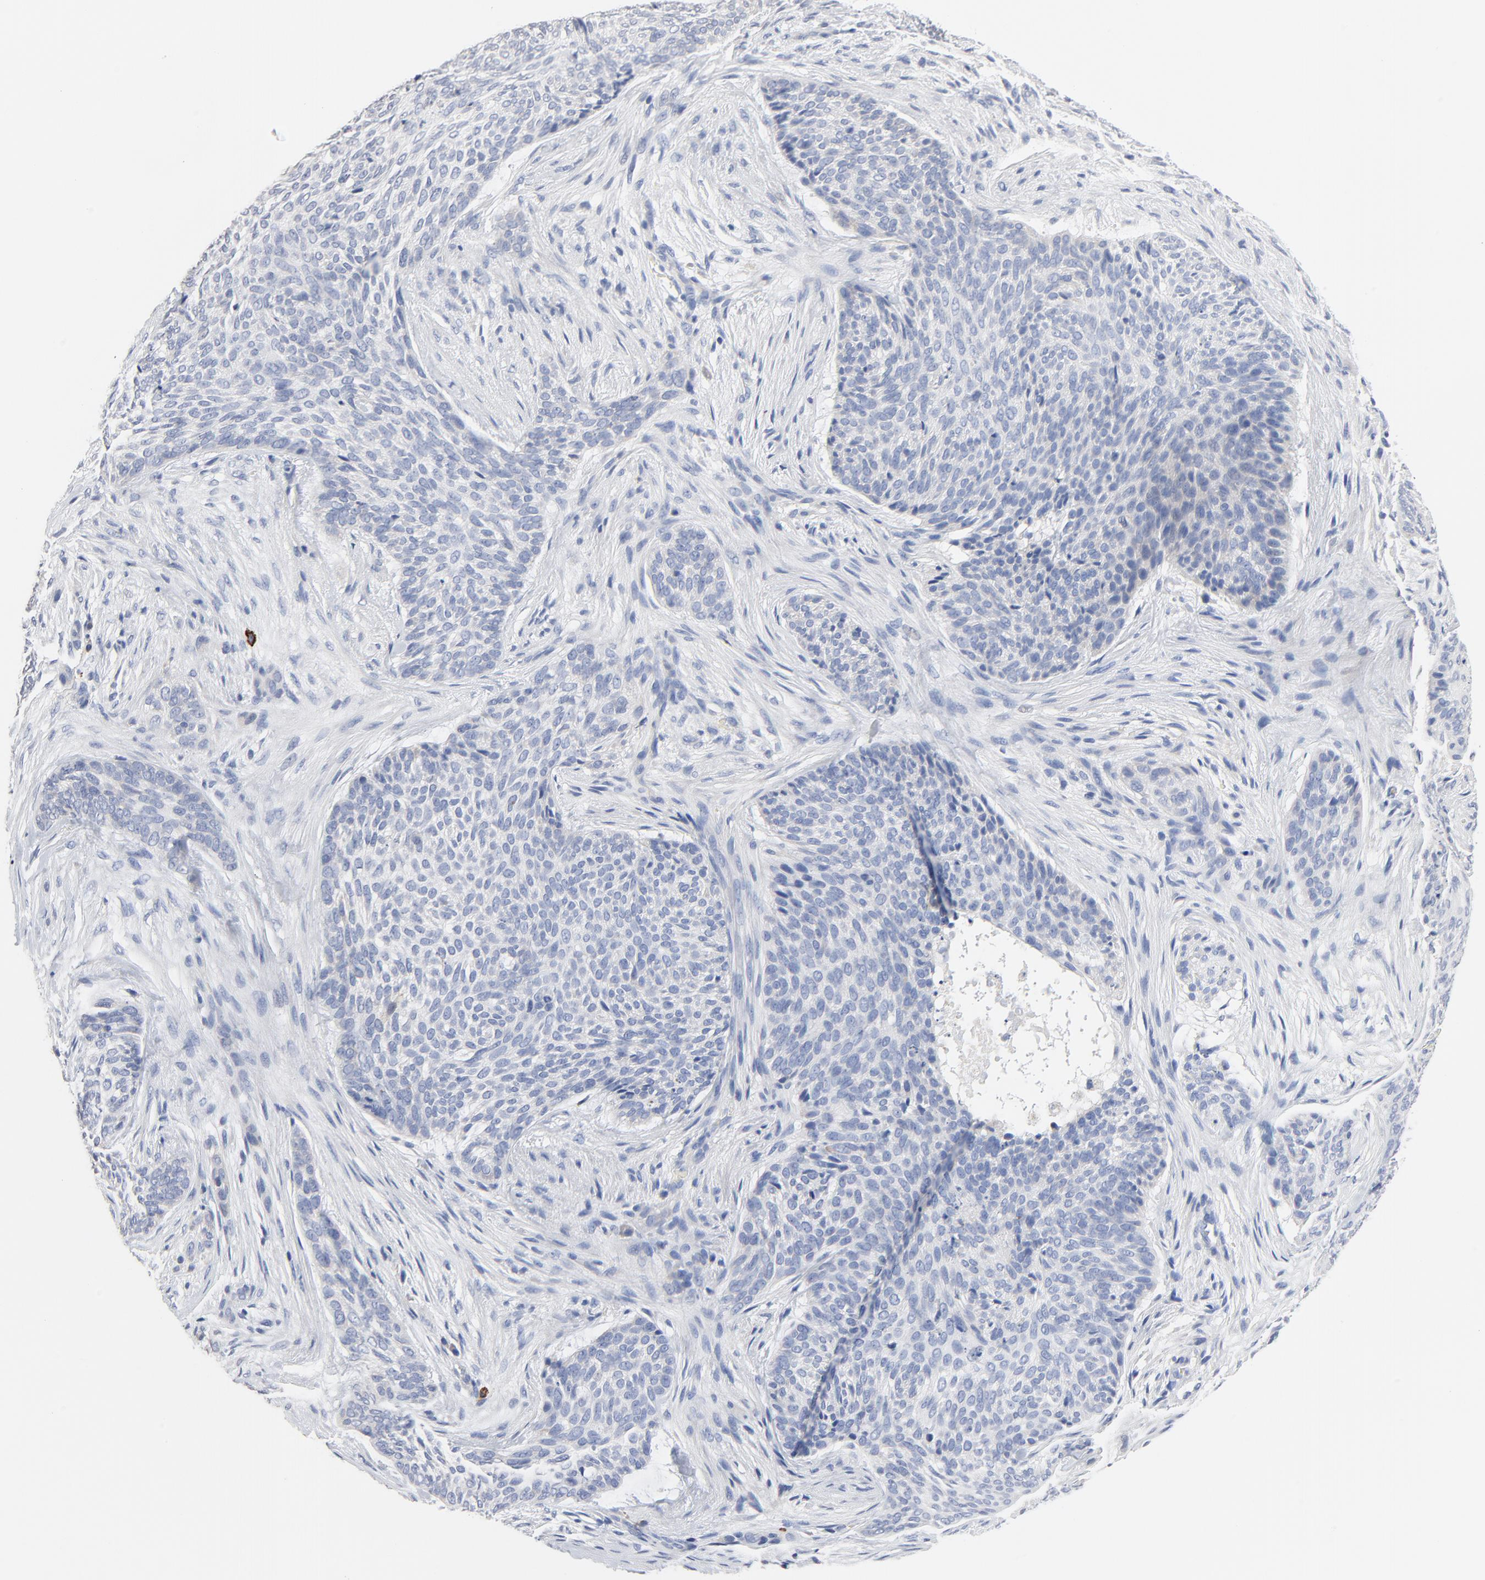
{"staining": {"intensity": "negative", "quantity": "none", "location": "none"}, "tissue": "skin cancer", "cell_type": "Tumor cells", "image_type": "cancer", "snomed": [{"axis": "morphology", "description": "Basal cell carcinoma"}, {"axis": "topography", "description": "Skin"}], "caption": "The immunohistochemistry photomicrograph has no significant staining in tumor cells of skin cancer (basal cell carcinoma) tissue.", "gene": "FBXL5", "patient": {"sex": "male", "age": 91}}